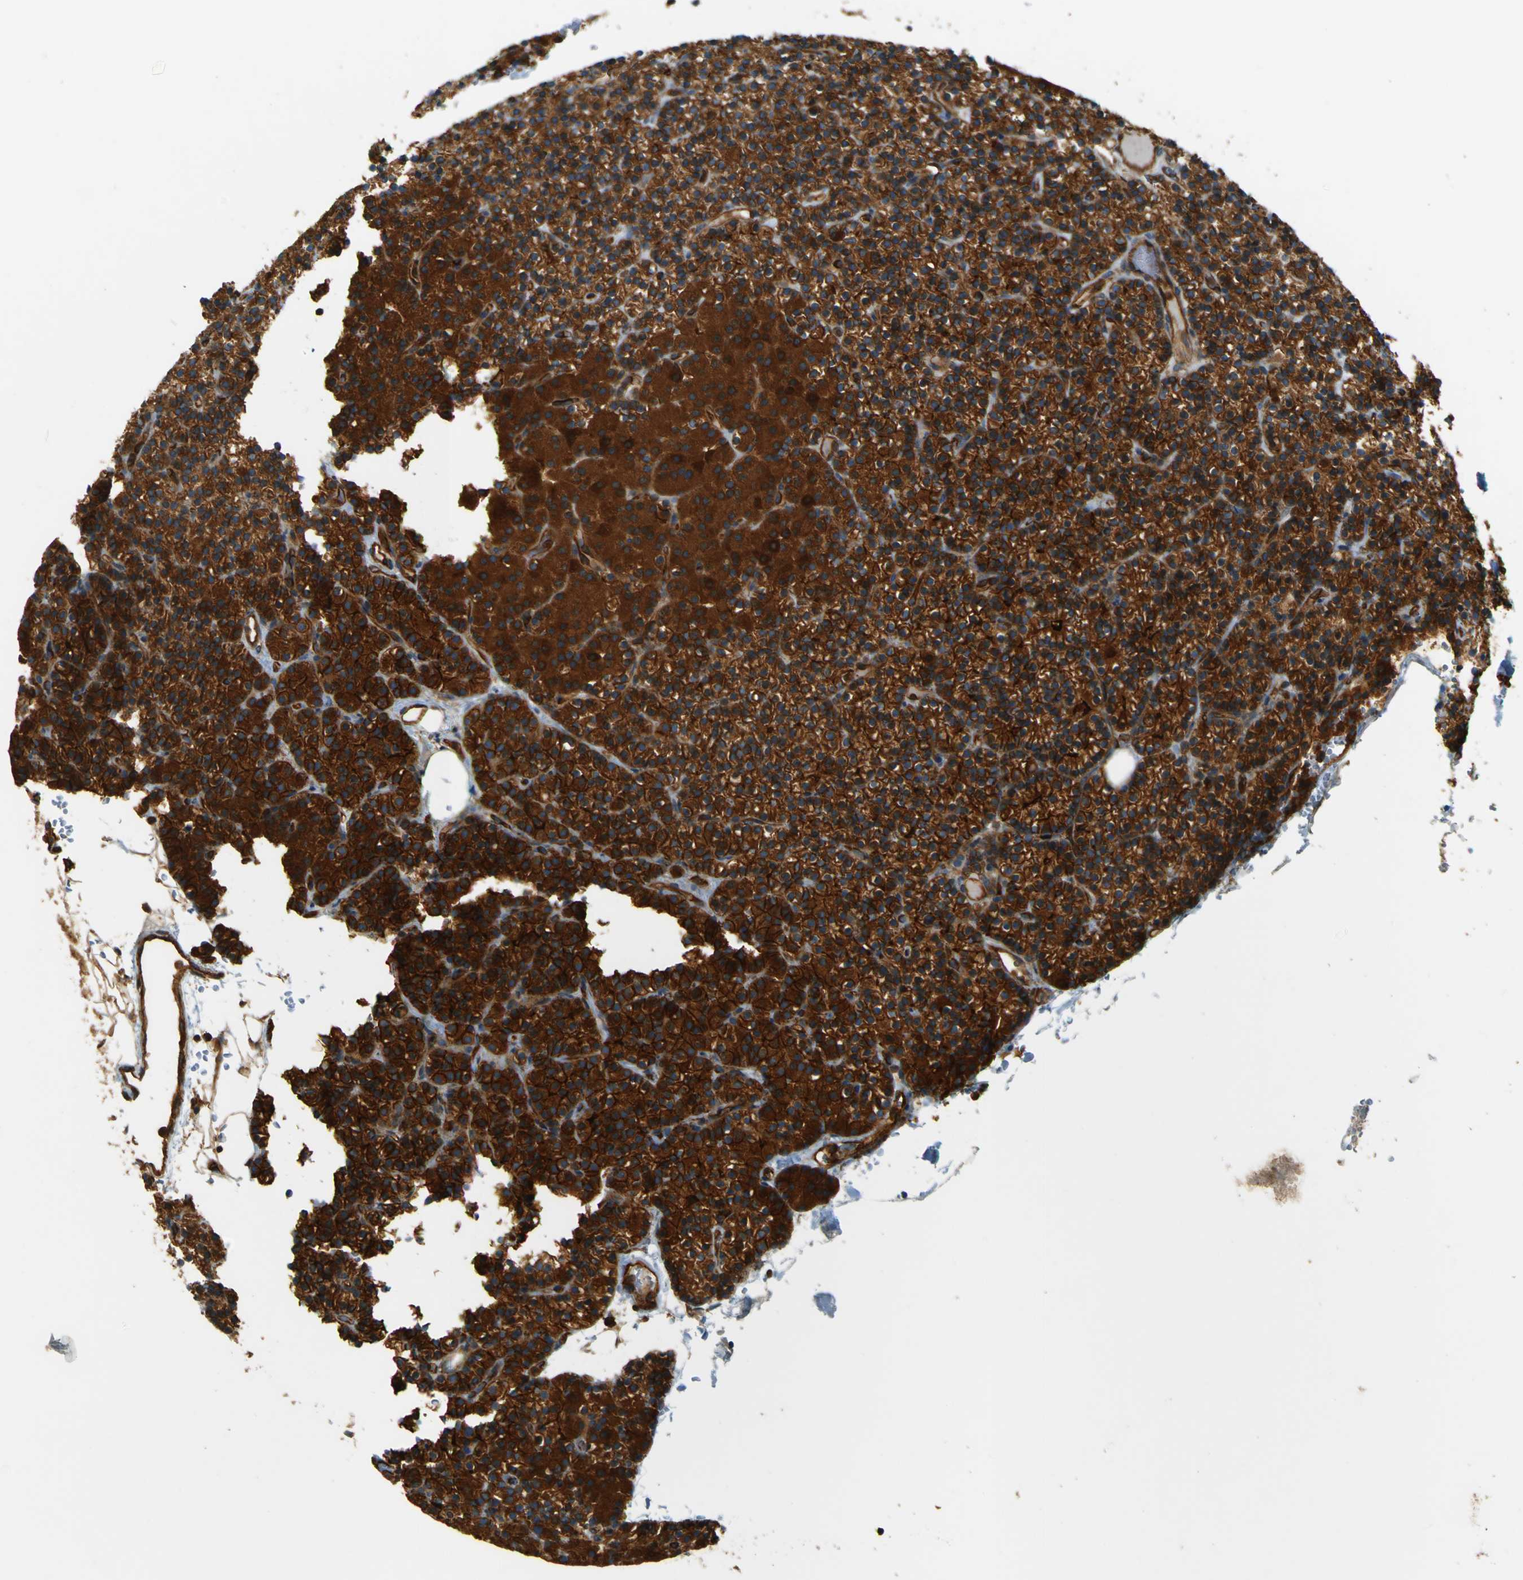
{"staining": {"intensity": "strong", "quantity": ">75%", "location": "cytoplasmic/membranous"}, "tissue": "parathyroid gland", "cell_type": "Glandular cells", "image_type": "normal", "snomed": [{"axis": "morphology", "description": "Normal tissue, NOS"}, {"axis": "morphology", "description": "Hyperplasia, NOS"}, {"axis": "topography", "description": "Parathyroid gland"}], "caption": "DAB immunohistochemical staining of benign parathyroid gland exhibits strong cytoplasmic/membranous protein expression in about >75% of glandular cells.", "gene": "DNAJC5", "patient": {"sex": "male", "age": 44}}